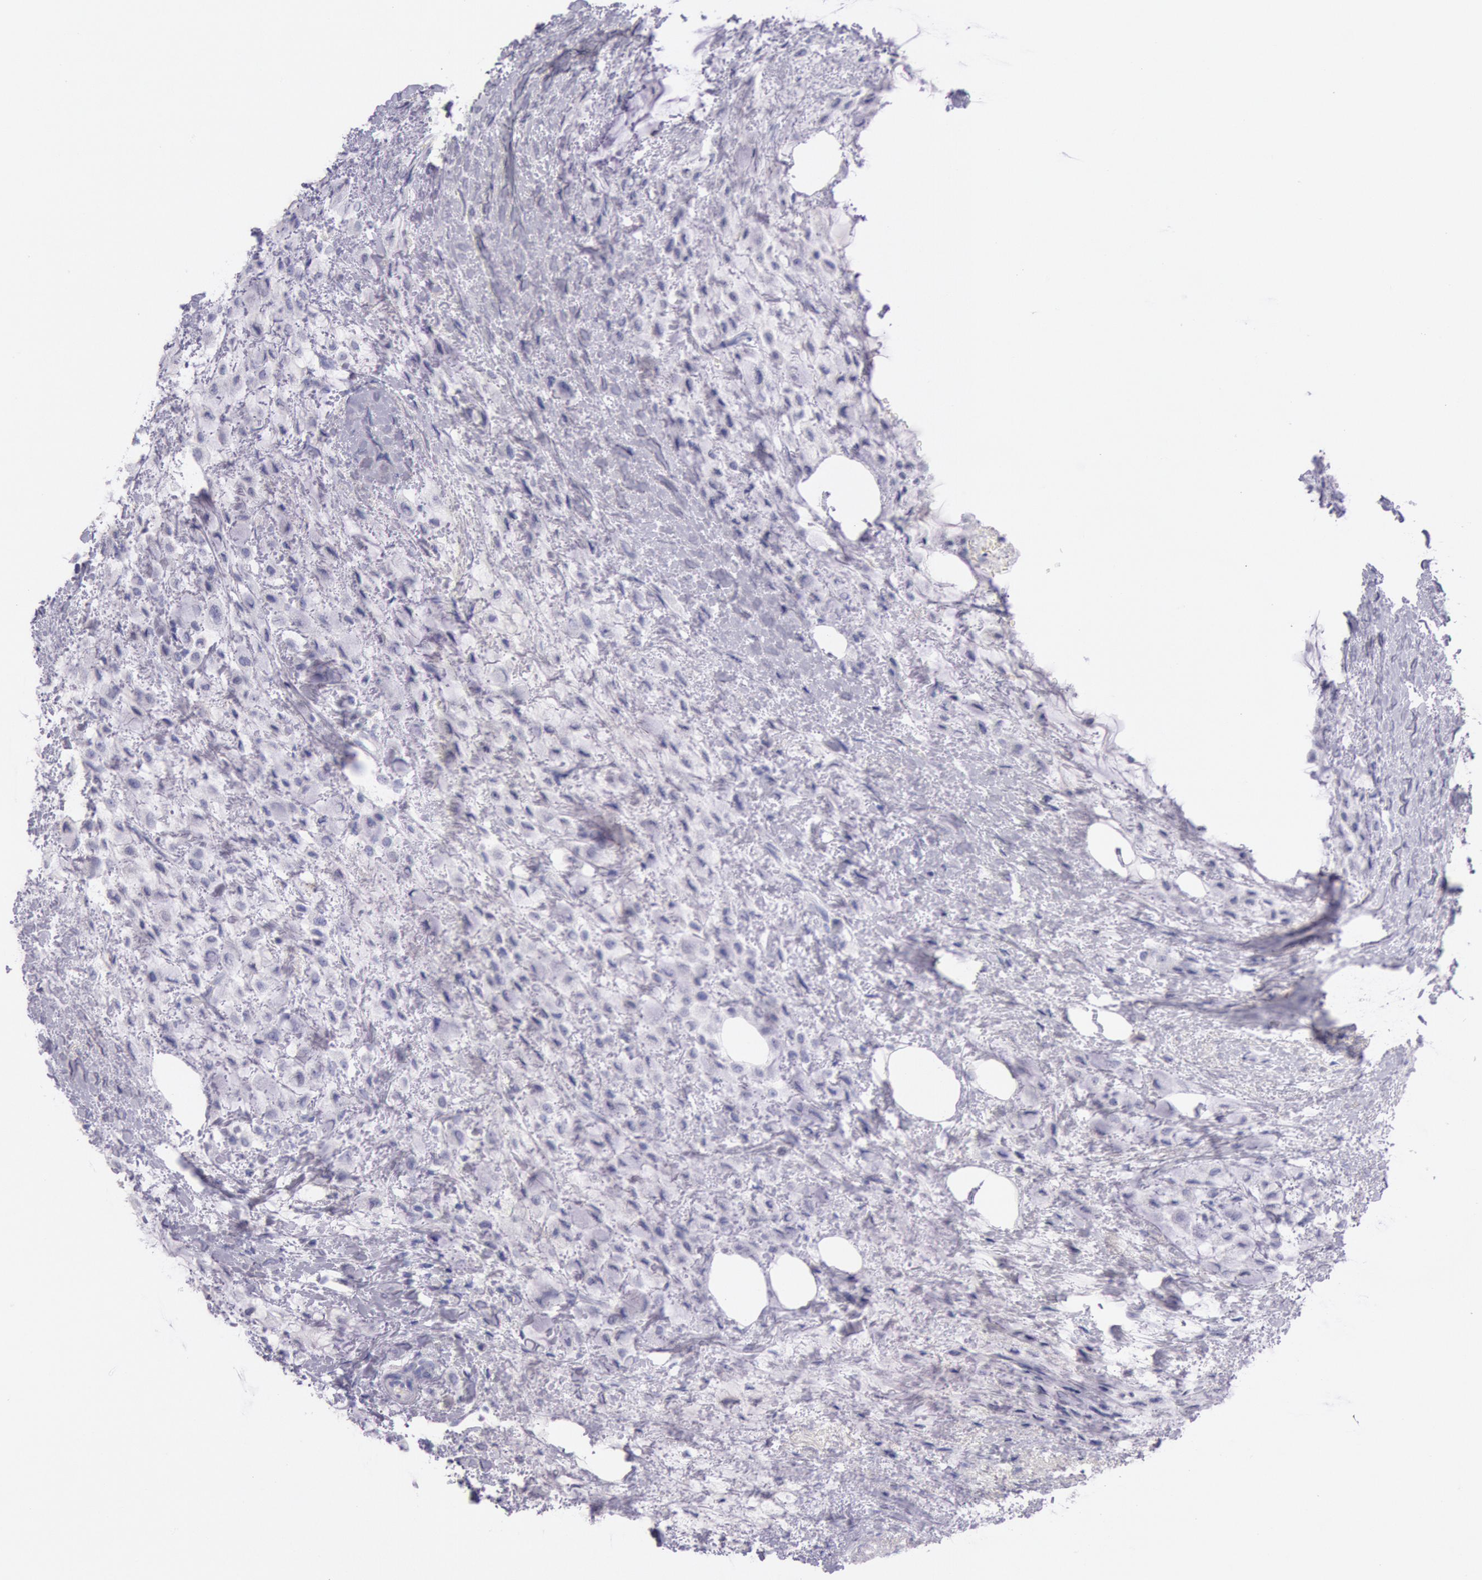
{"staining": {"intensity": "negative", "quantity": "none", "location": "none"}, "tissue": "breast cancer", "cell_type": "Tumor cells", "image_type": "cancer", "snomed": [{"axis": "morphology", "description": "Lobular carcinoma"}, {"axis": "topography", "description": "Breast"}], "caption": "IHC micrograph of human breast cancer stained for a protein (brown), which exhibits no positivity in tumor cells. (DAB (3,3'-diaminobenzidine) IHC, high magnification).", "gene": "EGFR", "patient": {"sex": "female", "age": 85}}